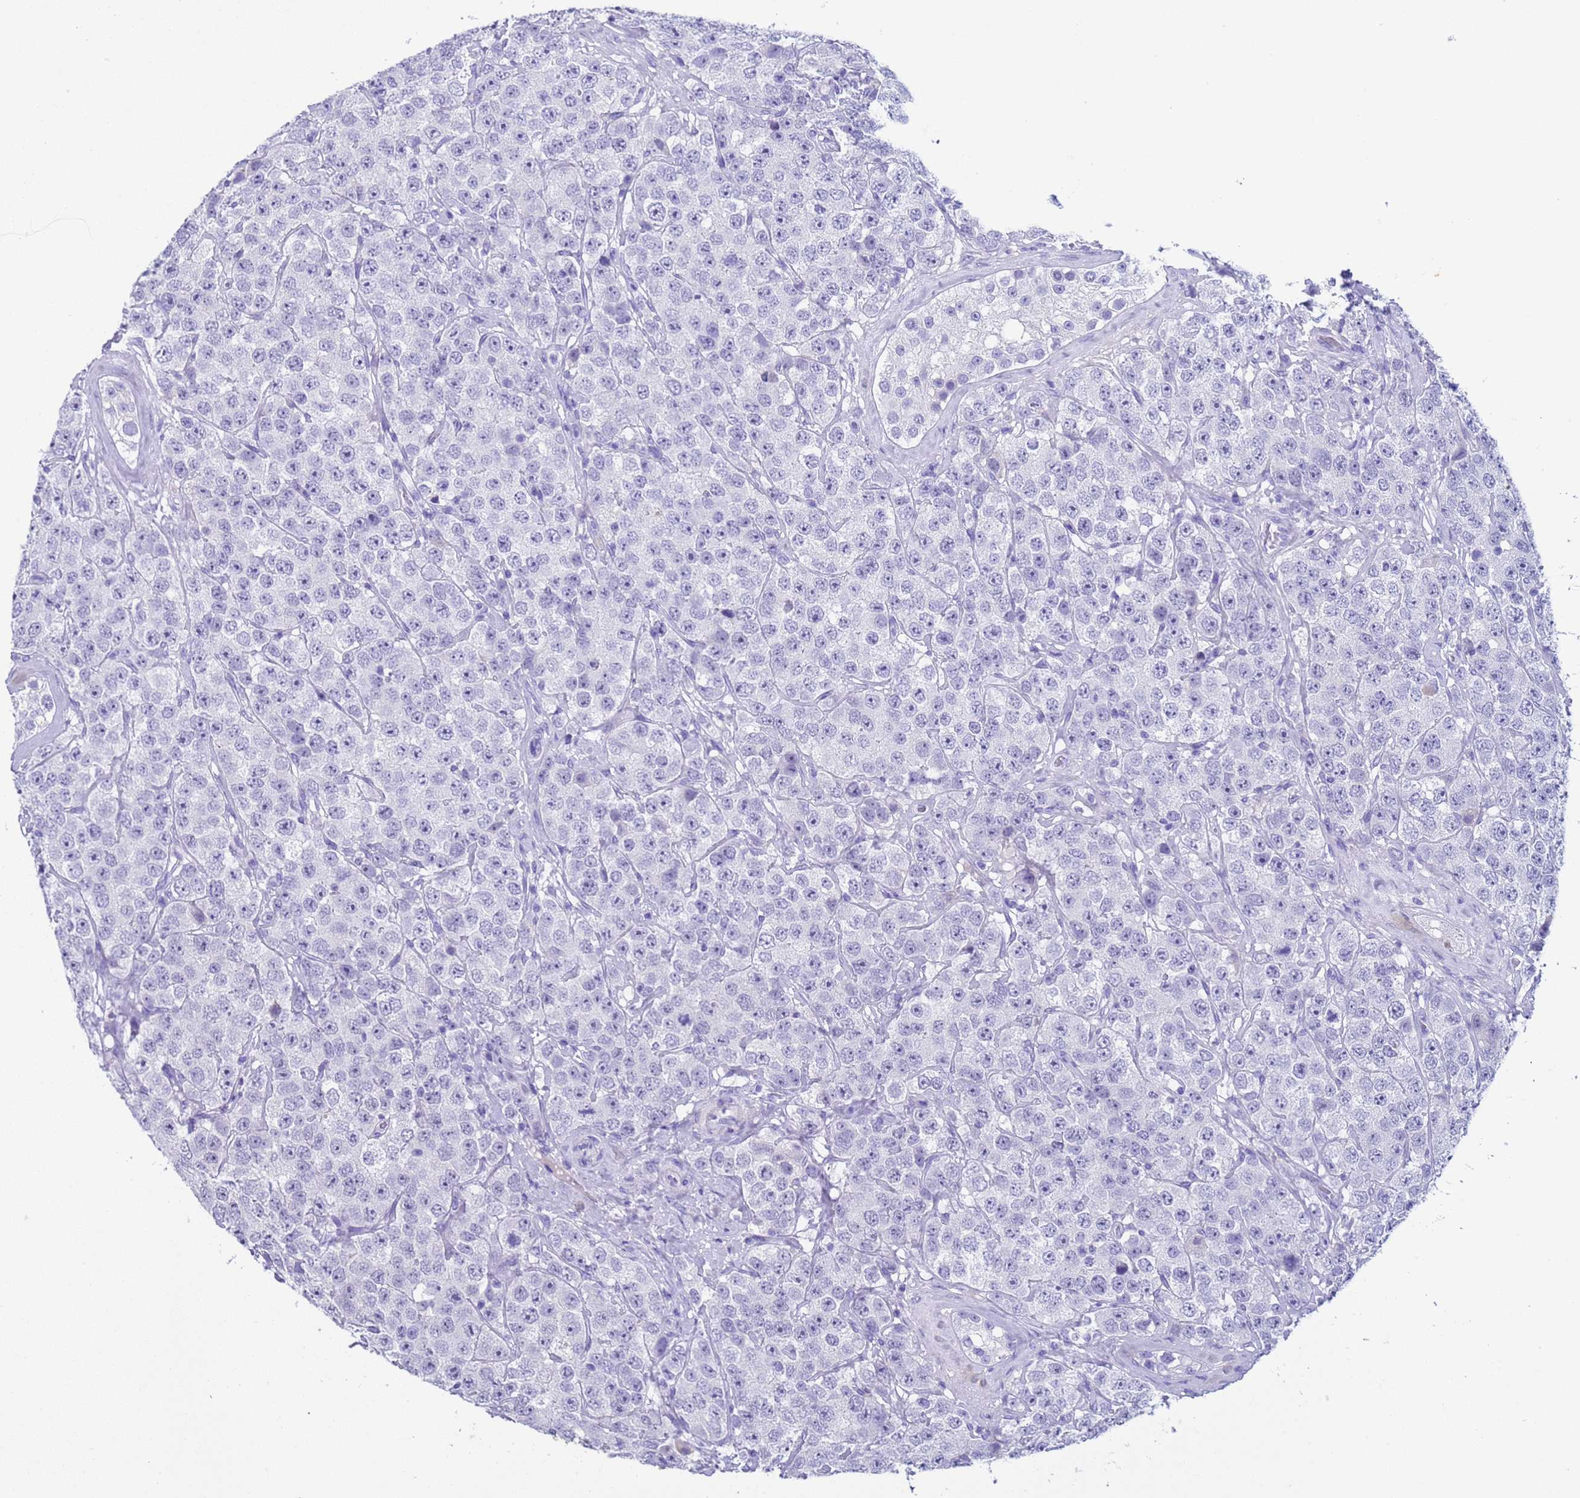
{"staining": {"intensity": "negative", "quantity": "none", "location": "none"}, "tissue": "testis cancer", "cell_type": "Tumor cells", "image_type": "cancer", "snomed": [{"axis": "morphology", "description": "Seminoma, NOS"}, {"axis": "topography", "description": "Testis"}], "caption": "High magnification brightfield microscopy of testis cancer stained with DAB (3,3'-diaminobenzidine) (brown) and counterstained with hematoxylin (blue): tumor cells show no significant positivity.", "gene": "CKM", "patient": {"sex": "male", "age": 28}}